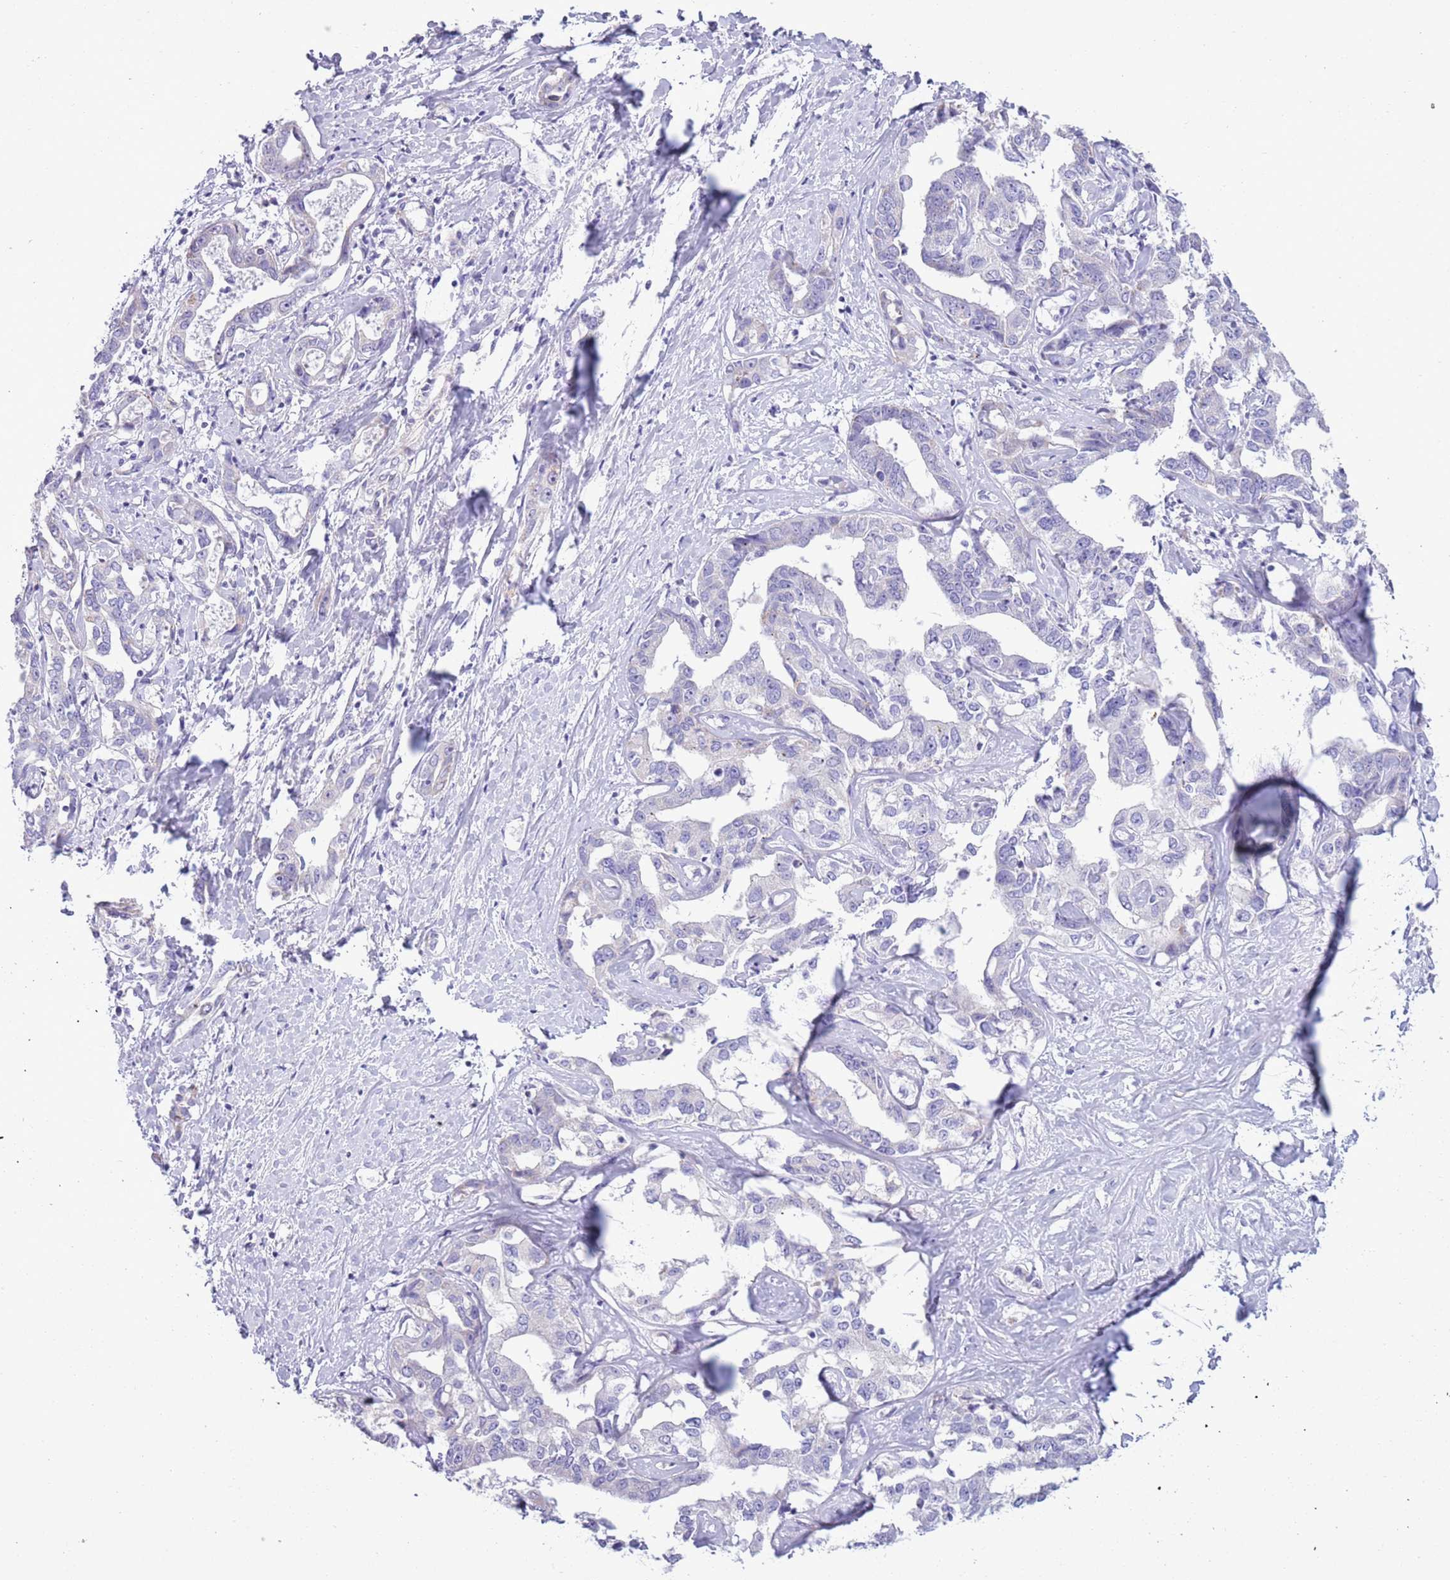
{"staining": {"intensity": "negative", "quantity": "none", "location": "none"}, "tissue": "liver cancer", "cell_type": "Tumor cells", "image_type": "cancer", "snomed": [{"axis": "morphology", "description": "Cholangiocarcinoma"}, {"axis": "topography", "description": "Liver"}], "caption": "Liver cancer (cholangiocarcinoma) was stained to show a protein in brown. There is no significant staining in tumor cells.", "gene": "MOCOS", "patient": {"sex": "male", "age": 59}}